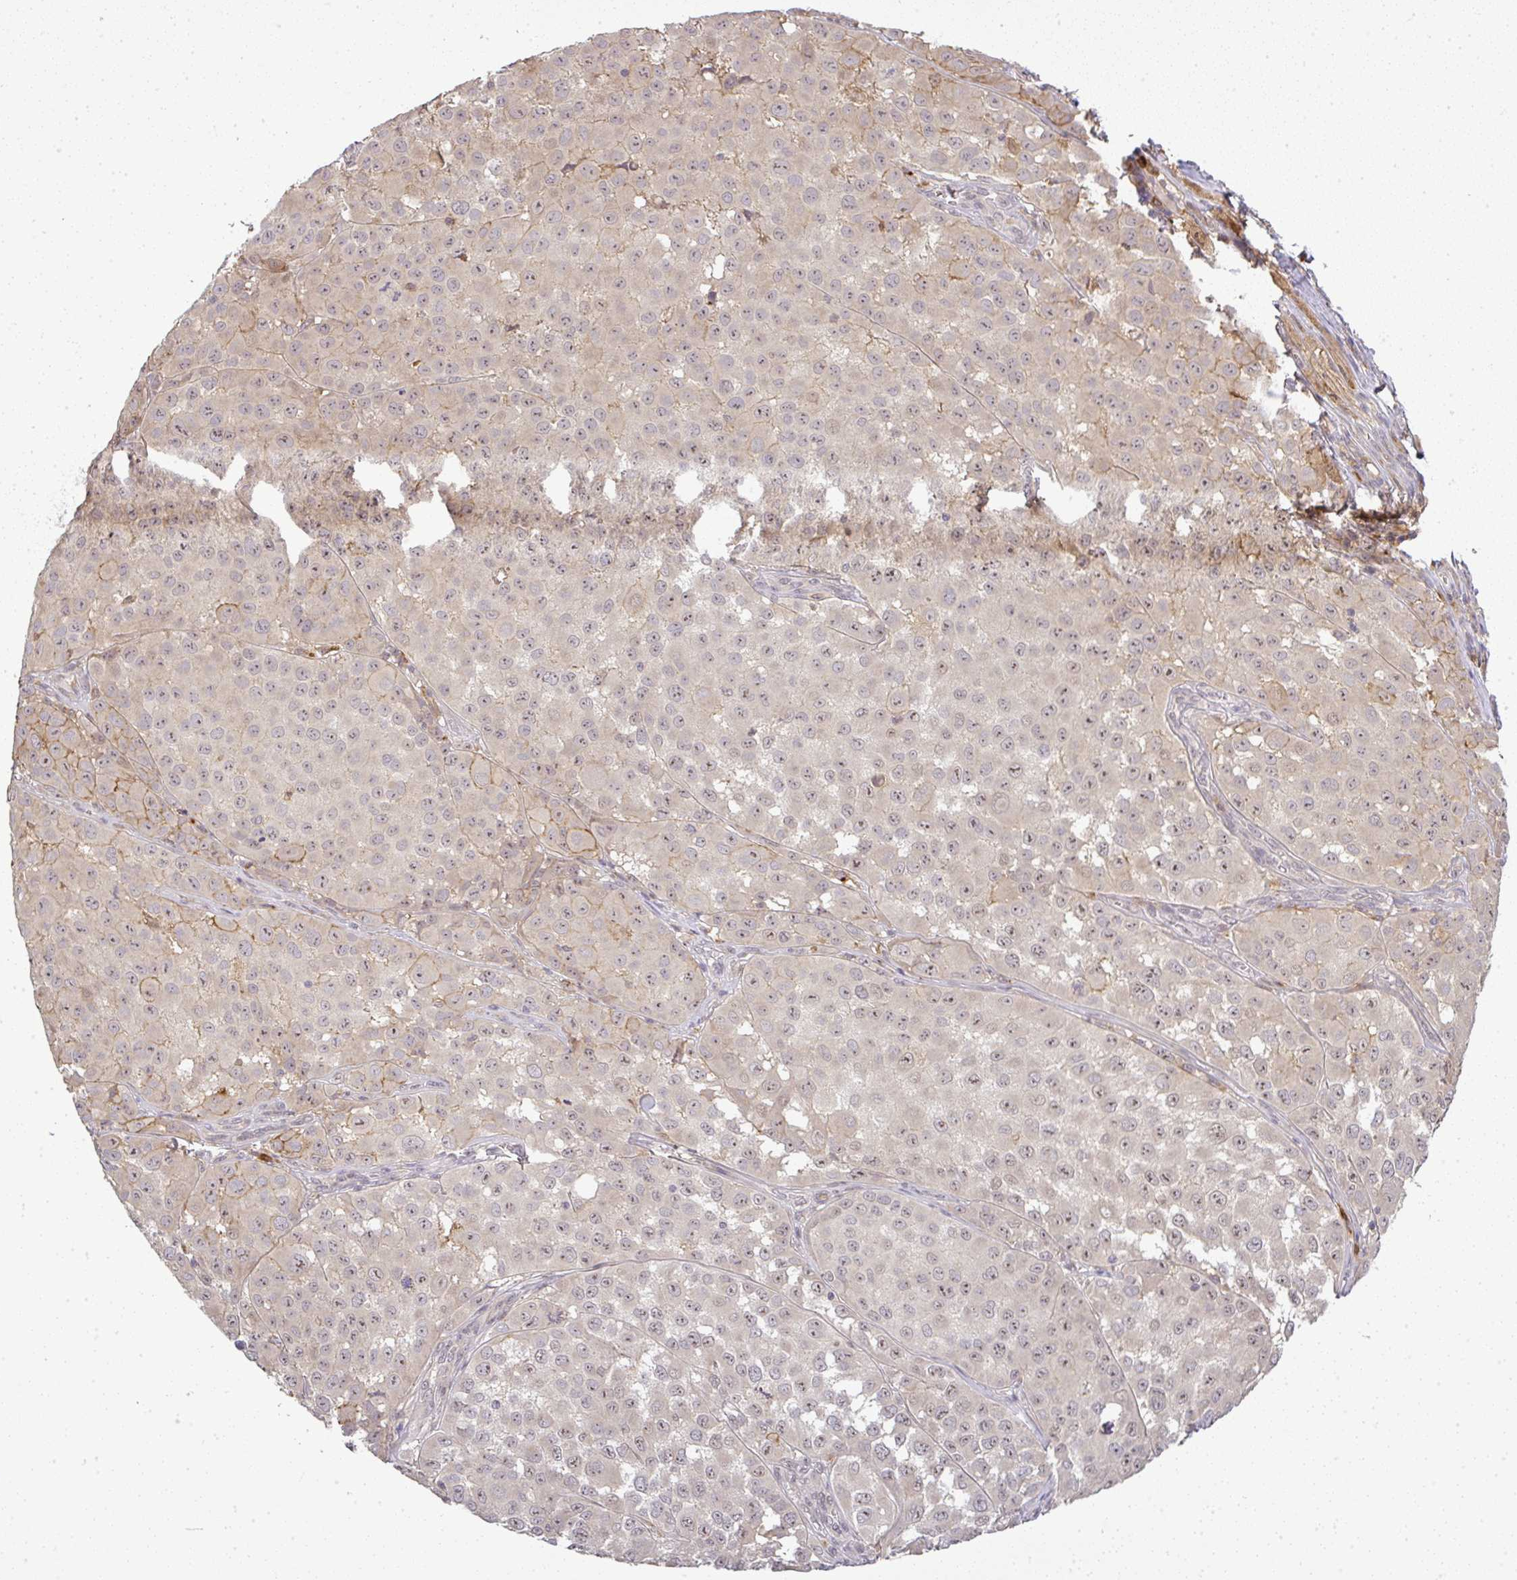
{"staining": {"intensity": "weak", "quantity": "<25%", "location": "cytoplasmic/membranous"}, "tissue": "melanoma", "cell_type": "Tumor cells", "image_type": "cancer", "snomed": [{"axis": "morphology", "description": "Malignant melanoma, NOS"}, {"axis": "topography", "description": "Skin"}], "caption": "The immunohistochemistry image has no significant expression in tumor cells of melanoma tissue.", "gene": "FAM153A", "patient": {"sex": "male", "age": 64}}